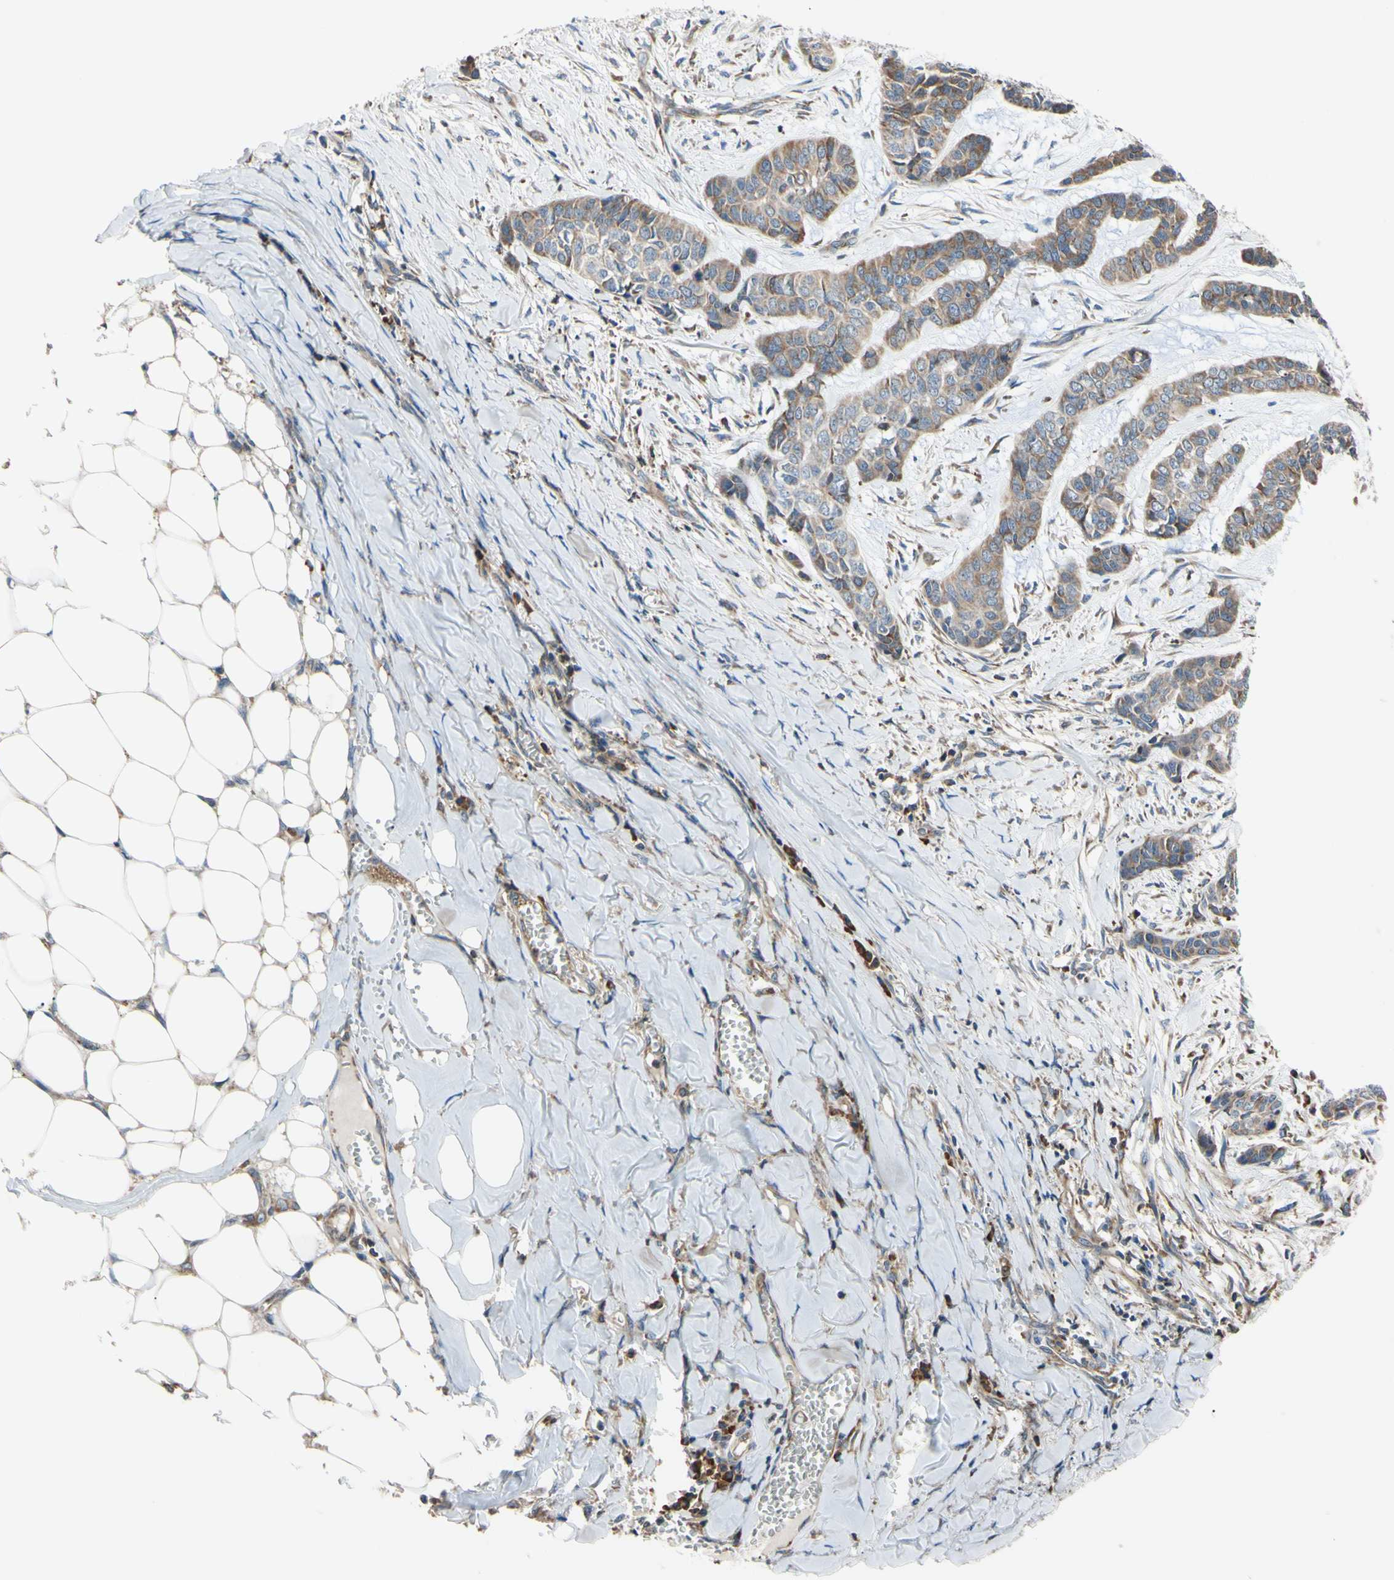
{"staining": {"intensity": "moderate", "quantity": ">75%", "location": "cytoplasmic/membranous"}, "tissue": "skin cancer", "cell_type": "Tumor cells", "image_type": "cancer", "snomed": [{"axis": "morphology", "description": "Basal cell carcinoma"}, {"axis": "topography", "description": "Skin"}], "caption": "A medium amount of moderate cytoplasmic/membranous expression is seen in approximately >75% of tumor cells in skin cancer (basal cell carcinoma) tissue.", "gene": "BMF", "patient": {"sex": "female", "age": 64}}